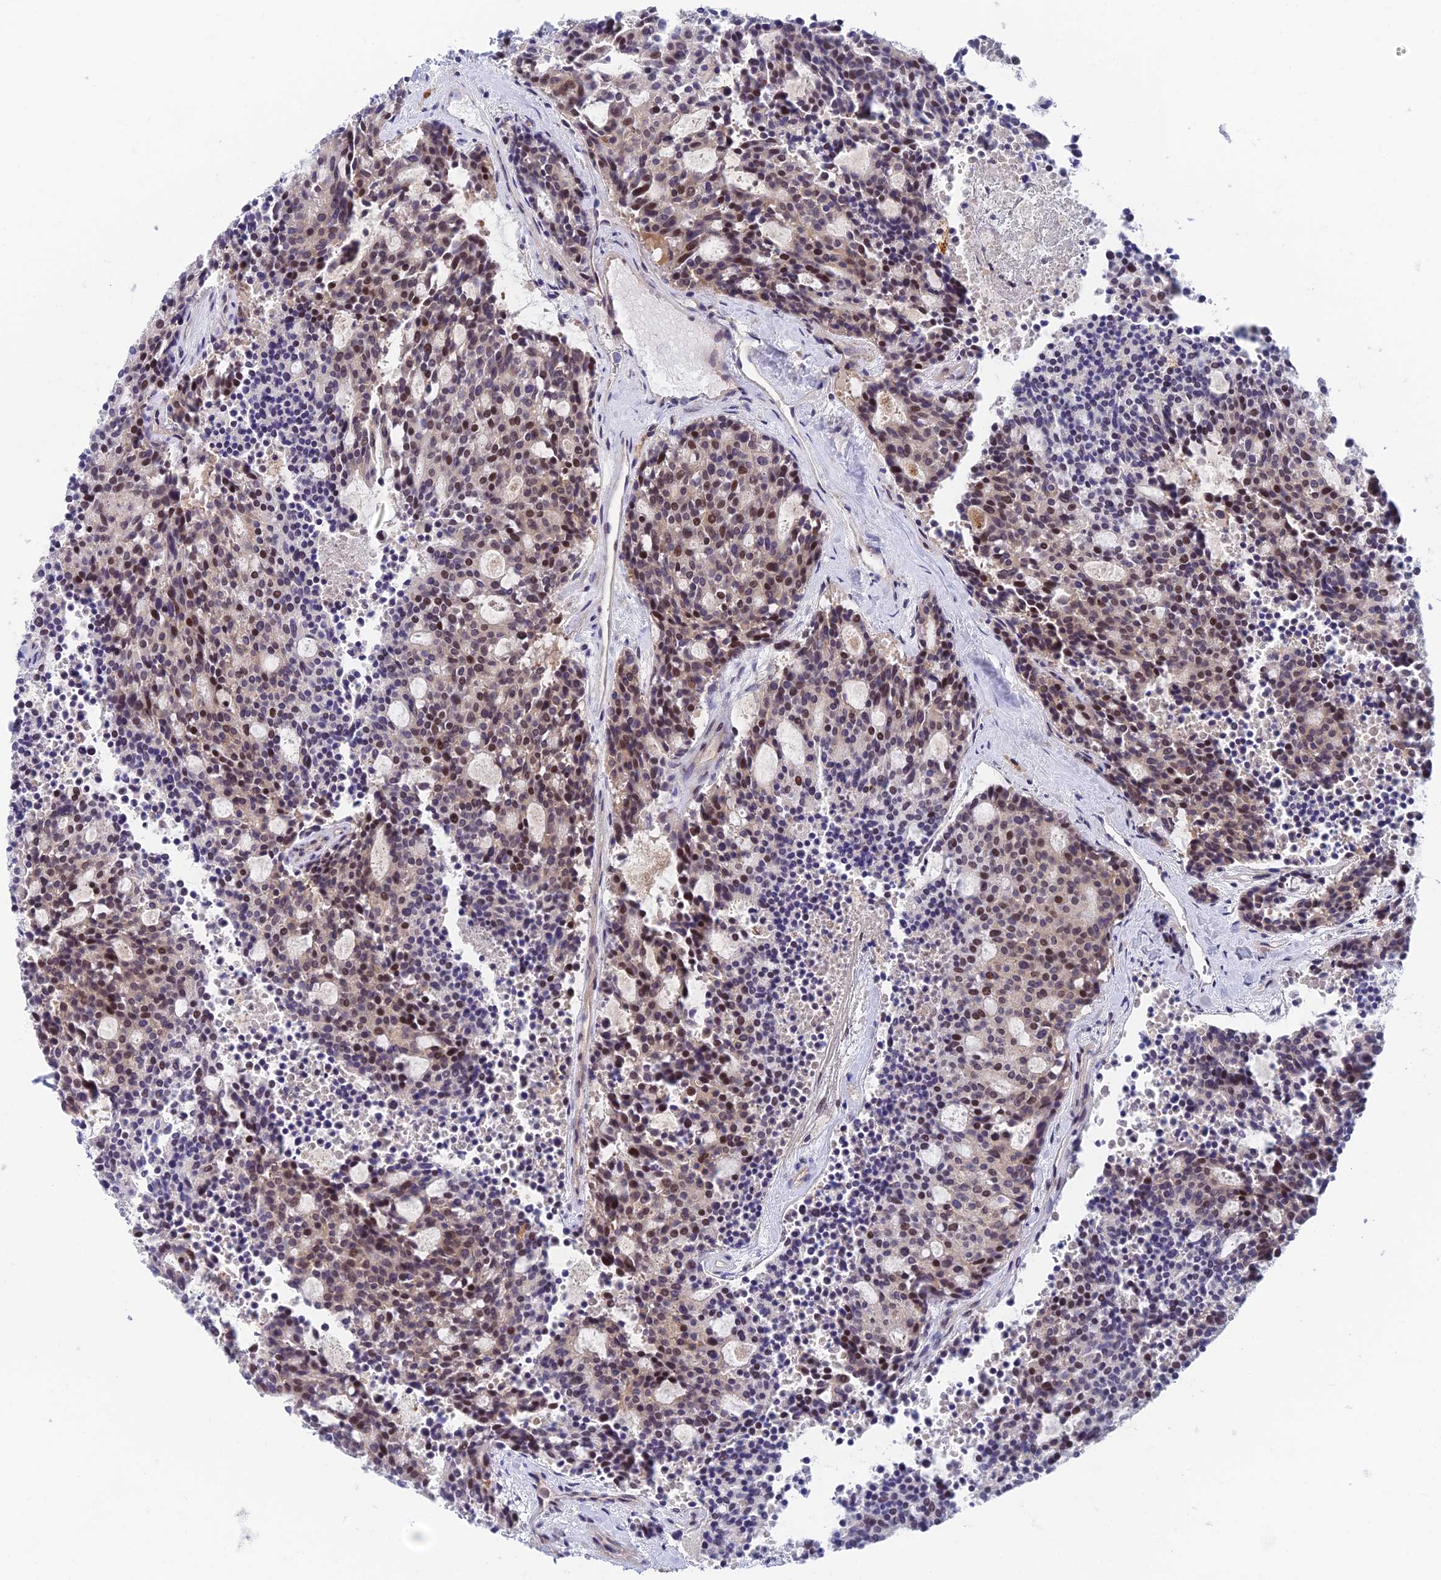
{"staining": {"intensity": "moderate", "quantity": "25%-75%", "location": "nuclear"}, "tissue": "carcinoid", "cell_type": "Tumor cells", "image_type": "cancer", "snomed": [{"axis": "morphology", "description": "Carcinoid, malignant, NOS"}, {"axis": "topography", "description": "Pancreas"}], "caption": "The immunohistochemical stain shows moderate nuclear staining in tumor cells of malignant carcinoid tissue.", "gene": "NSMCE1", "patient": {"sex": "female", "age": 54}}